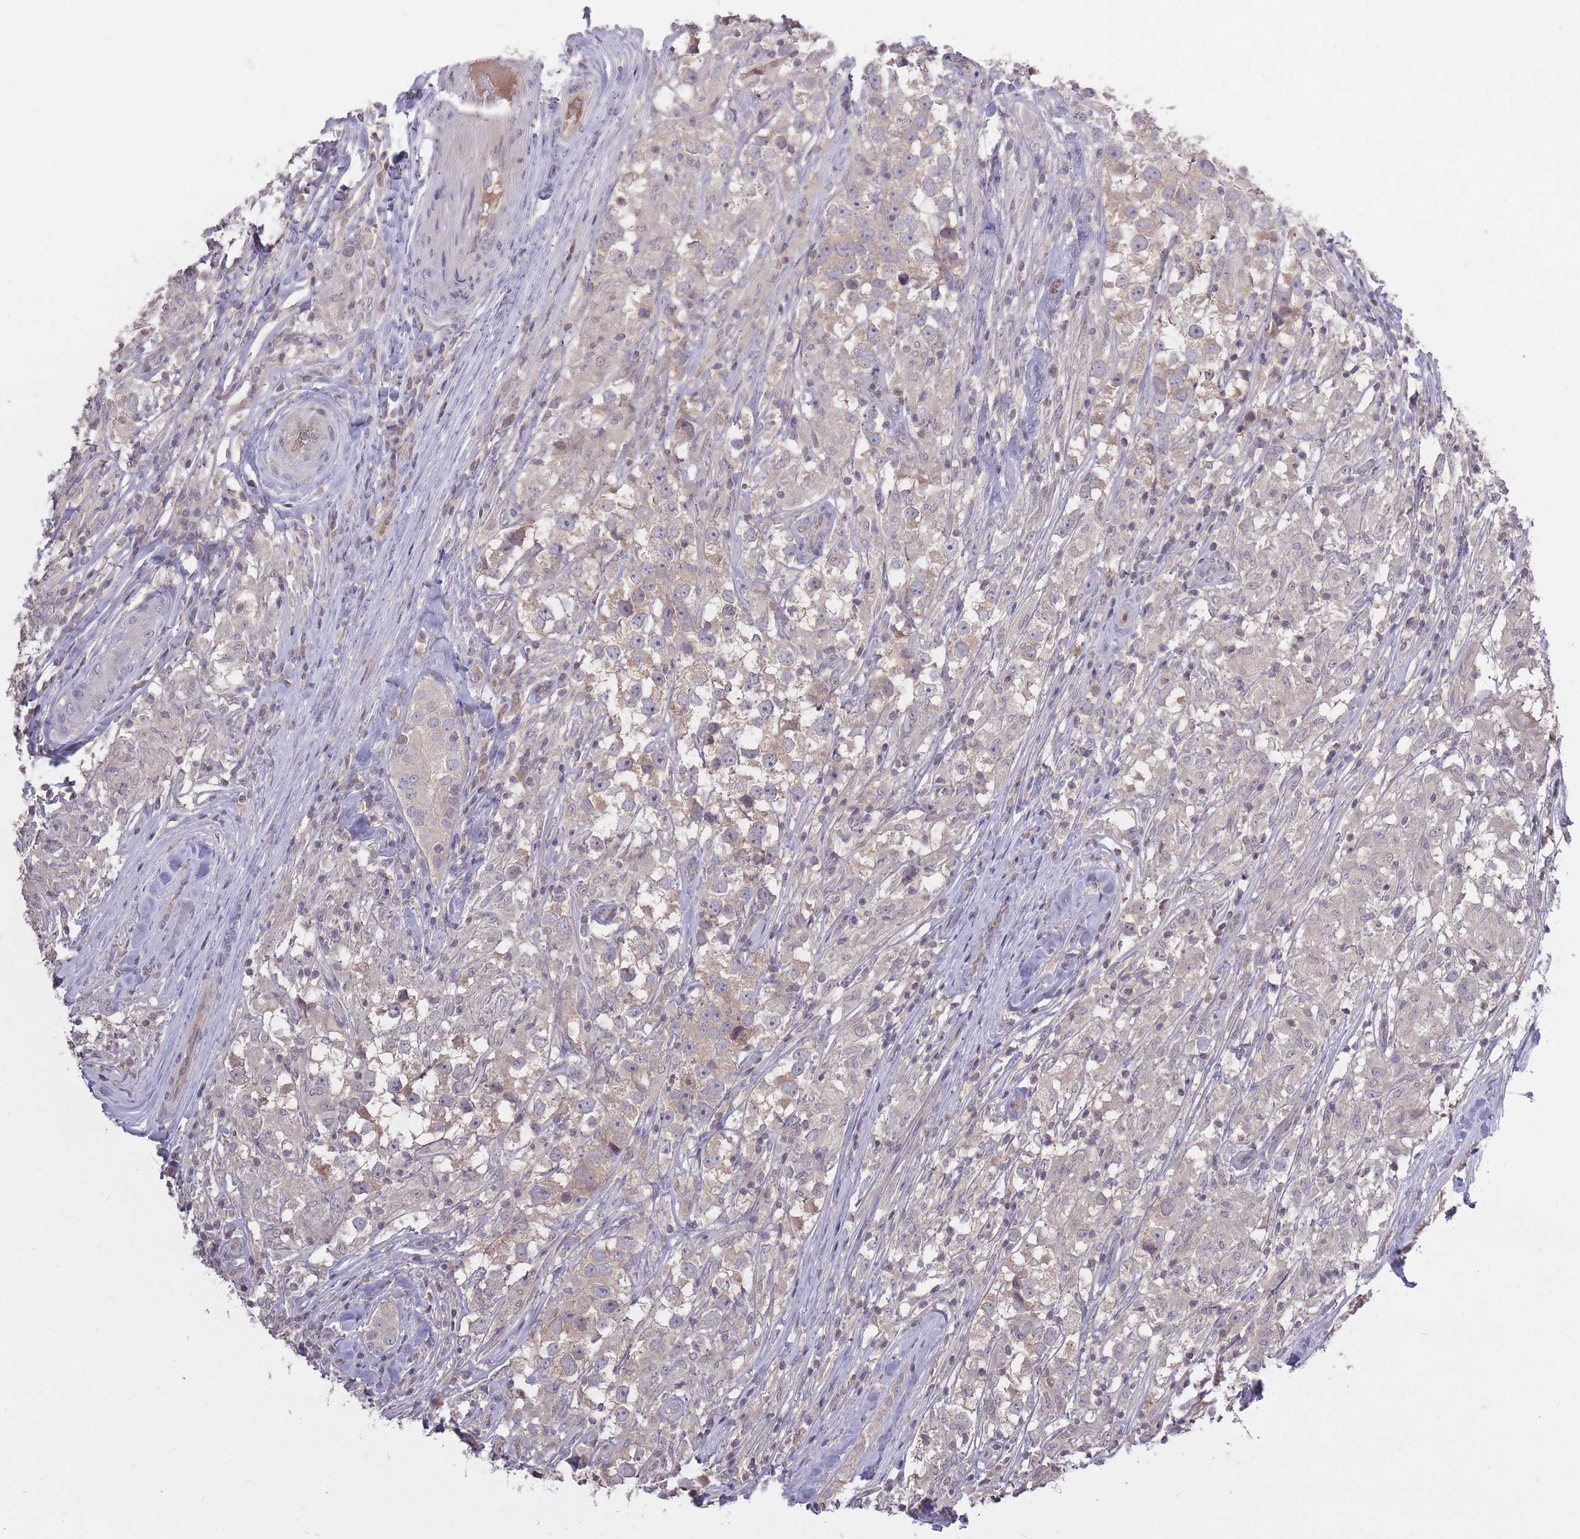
{"staining": {"intensity": "negative", "quantity": "none", "location": "none"}, "tissue": "testis cancer", "cell_type": "Tumor cells", "image_type": "cancer", "snomed": [{"axis": "morphology", "description": "Seminoma, NOS"}, {"axis": "topography", "description": "Testis"}], "caption": "Immunohistochemistry image of neoplastic tissue: testis cancer (seminoma) stained with DAB (3,3'-diaminobenzidine) shows no significant protein staining in tumor cells.", "gene": "ADCYAP1R1", "patient": {"sex": "male", "age": 46}}